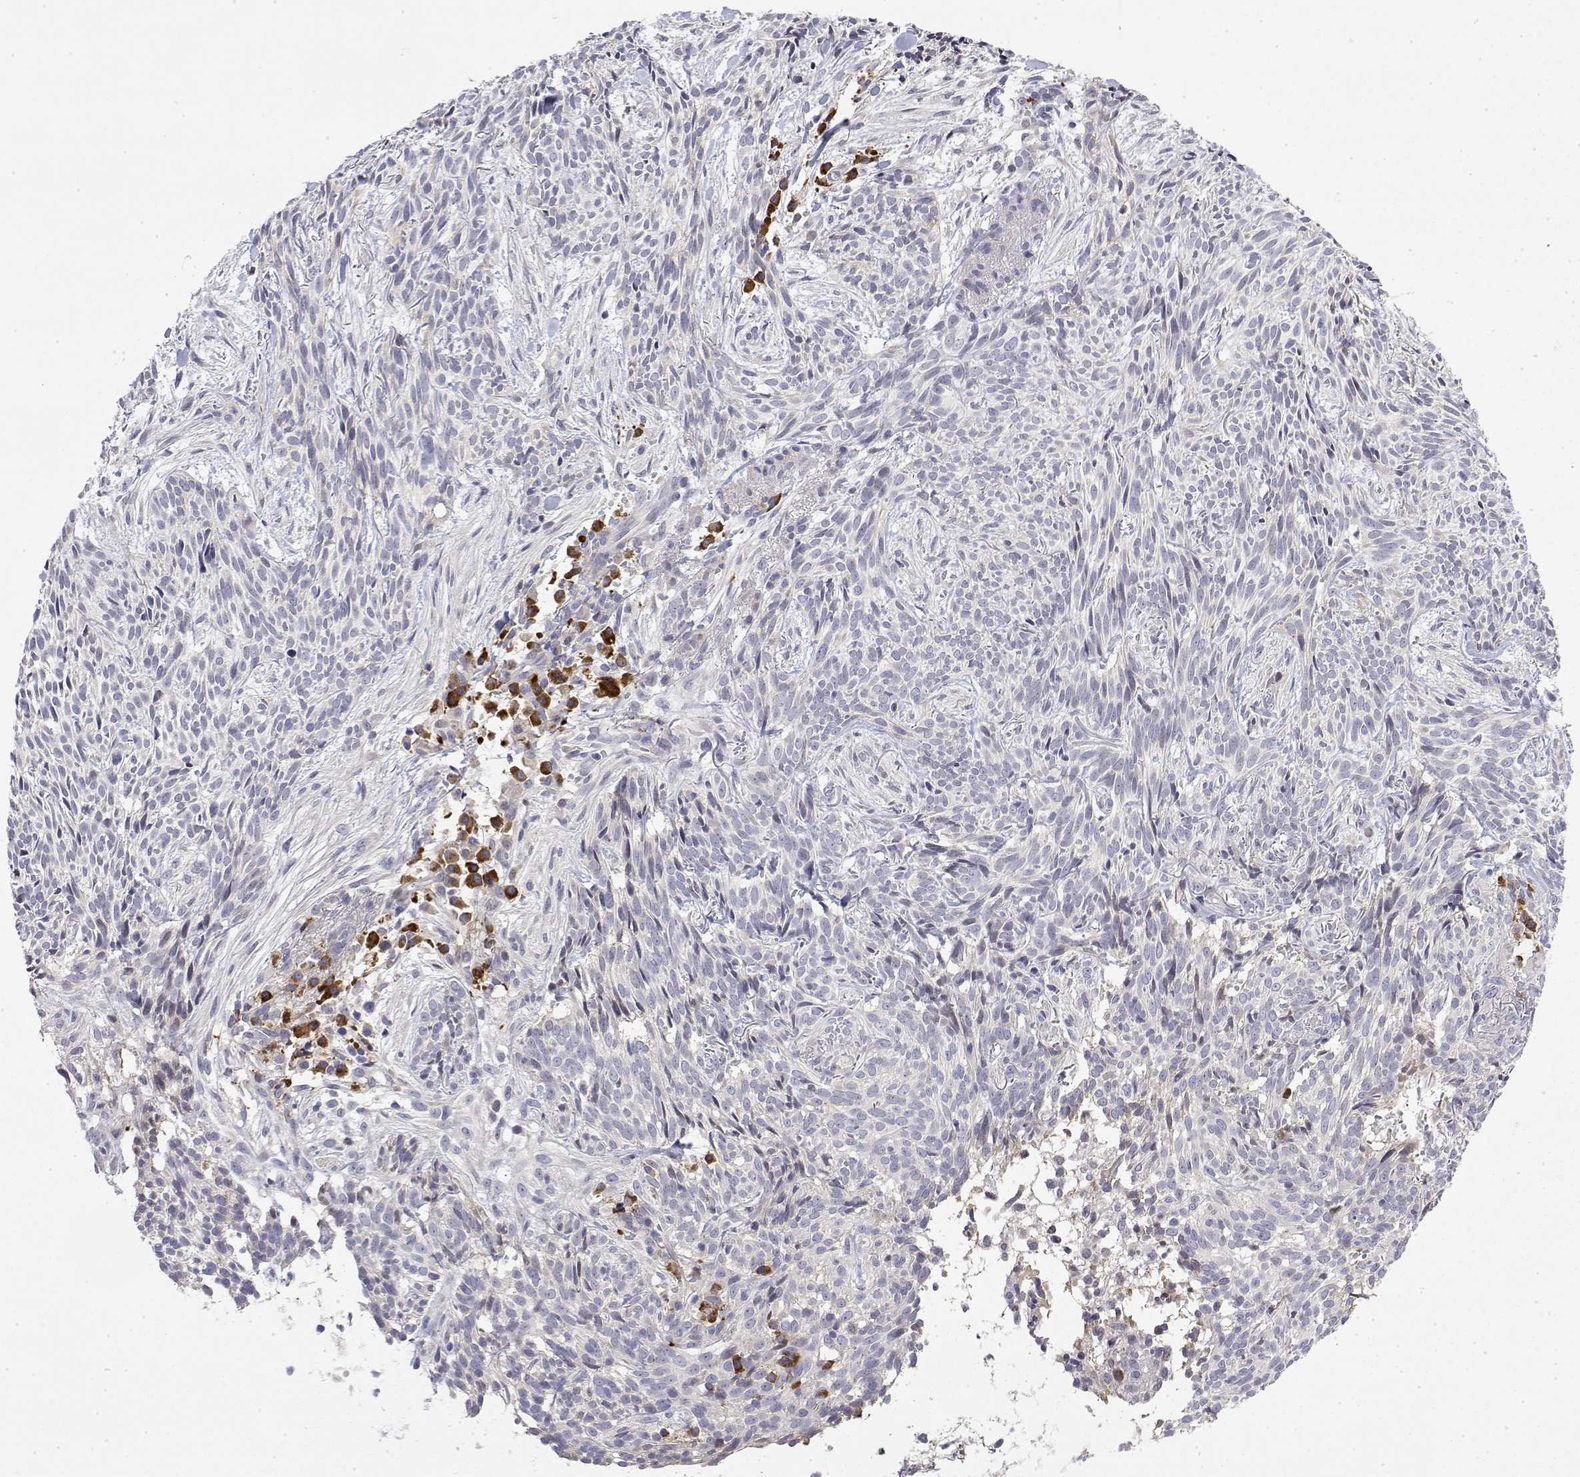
{"staining": {"intensity": "negative", "quantity": "none", "location": "none"}, "tissue": "skin cancer", "cell_type": "Tumor cells", "image_type": "cancer", "snomed": [{"axis": "morphology", "description": "Basal cell carcinoma"}, {"axis": "topography", "description": "Skin"}], "caption": "Skin cancer was stained to show a protein in brown. There is no significant expression in tumor cells.", "gene": "IGFBP4", "patient": {"sex": "male", "age": 71}}